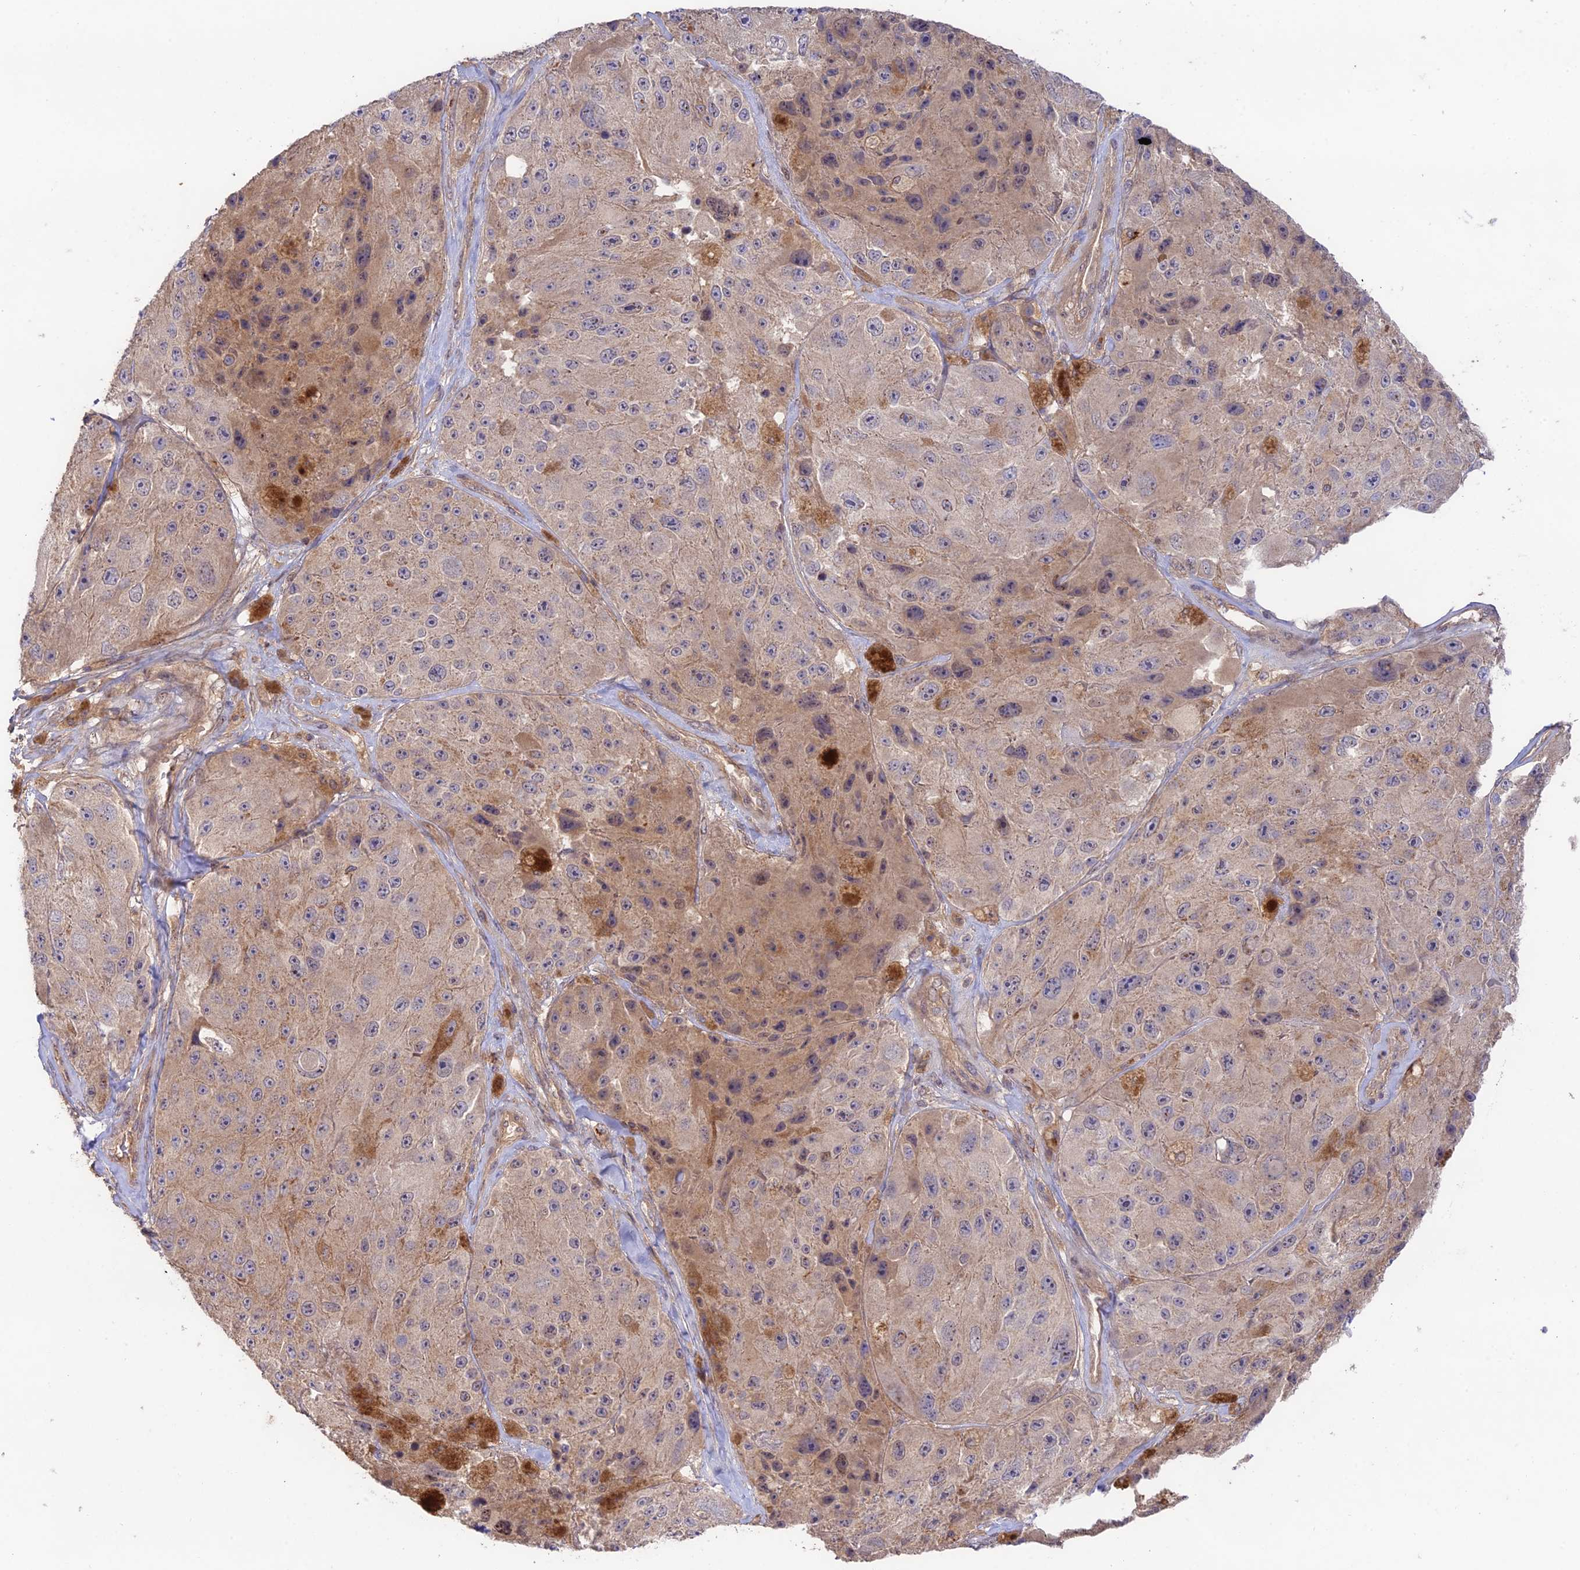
{"staining": {"intensity": "weak", "quantity": "25%-75%", "location": "cytoplasmic/membranous"}, "tissue": "melanoma", "cell_type": "Tumor cells", "image_type": "cancer", "snomed": [{"axis": "morphology", "description": "Malignant melanoma, Metastatic site"}, {"axis": "topography", "description": "Lymph node"}], "caption": "Human melanoma stained with a protein marker exhibits weak staining in tumor cells.", "gene": "CLCF1", "patient": {"sex": "male", "age": 62}}